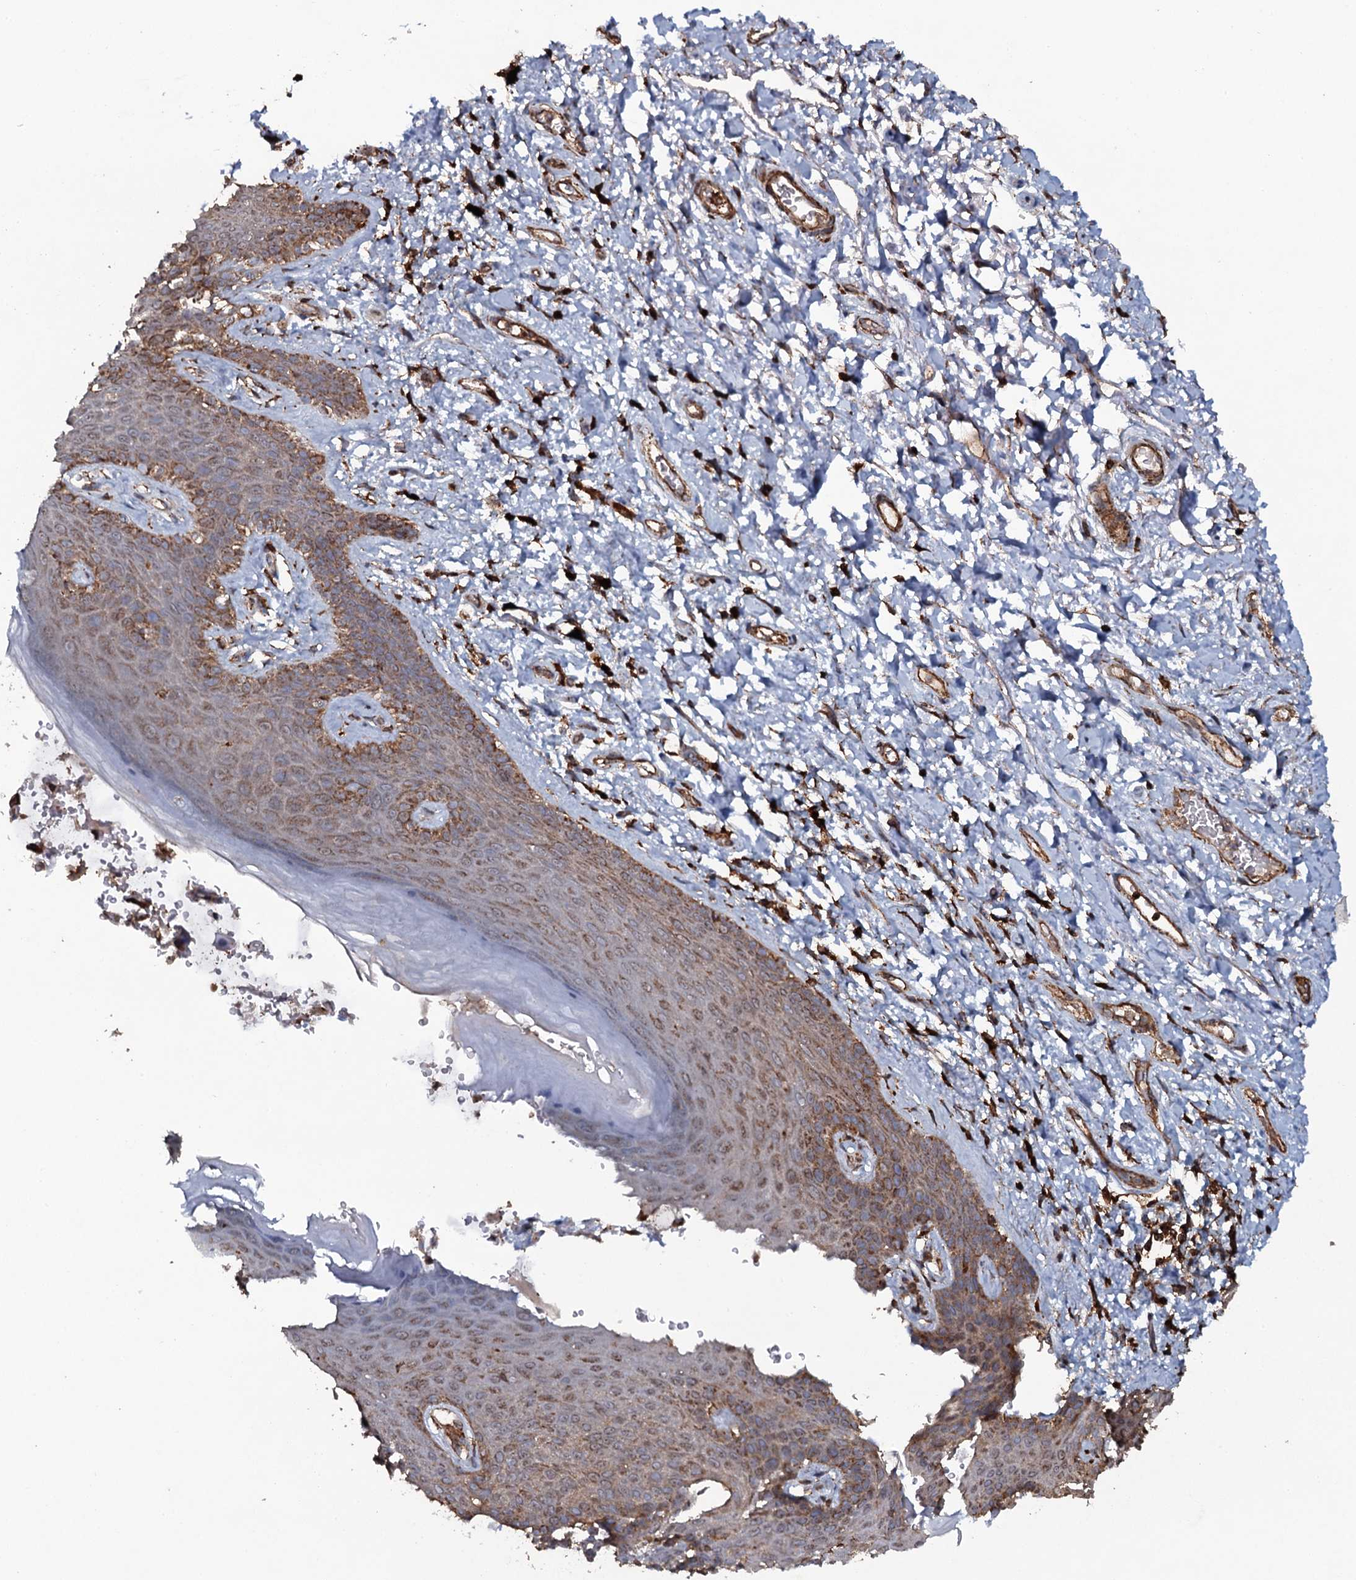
{"staining": {"intensity": "moderate", "quantity": ">75%", "location": "cytoplasmic/membranous"}, "tissue": "skin", "cell_type": "Epidermal cells", "image_type": "normal", "snomed": [{"axis": "morphology", "description": "Normal tissue, NOS"}, {"axis": "topography", "description": "Anal"}], "caption": "The image exhibits a brown stain indicating the presence of a protein in the cytoplasmic/membranous of epidermal cells in skin. The protein is shown in brown color, while the nuclei are stained blue.", "gene": "VWA8", "patient": {"sex": "female", "age": 46}}